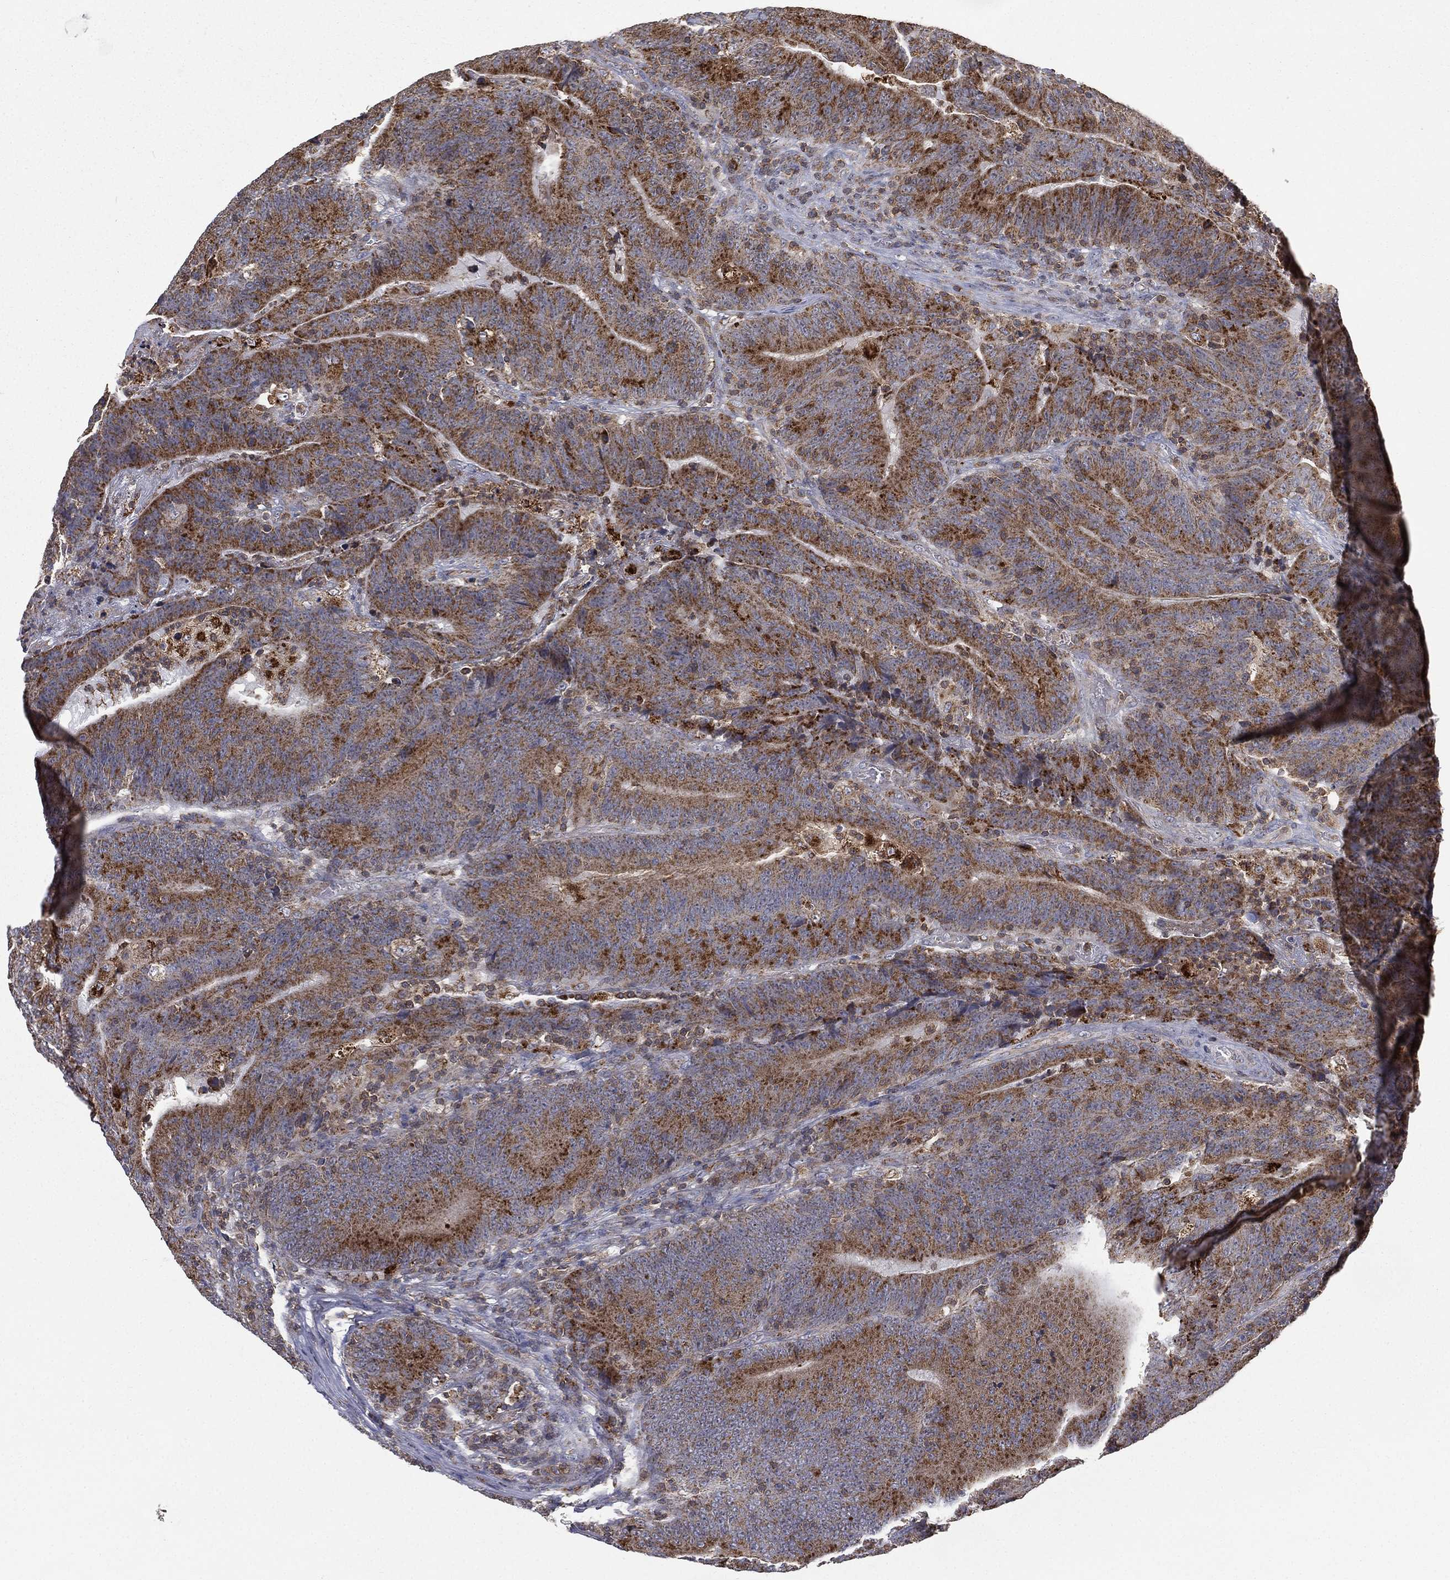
{"staining": {"intensity": "moderate", "quantity": ">75%", "location": "cytoplasmic/membranous"}, "tissue": "colorectal cancer", "cell_type": "Tumor cells", "image_type": "cancer", "snomed": [{"axis": "morphology", "description": "Adenocarcinoma, NOS"}, {"axis": "topography", "description": "Colon"}], "caption": "Immunohistochemistry (DAB (3,3'-diaminobenzidine)) staining of human colorectal adenocarcinoma reveals moderate cytoplasmic/membranous protein expression in about >75% of tumor cells.", "gene": "RIN3", "patient": {"sex": "female", "age": 75}}